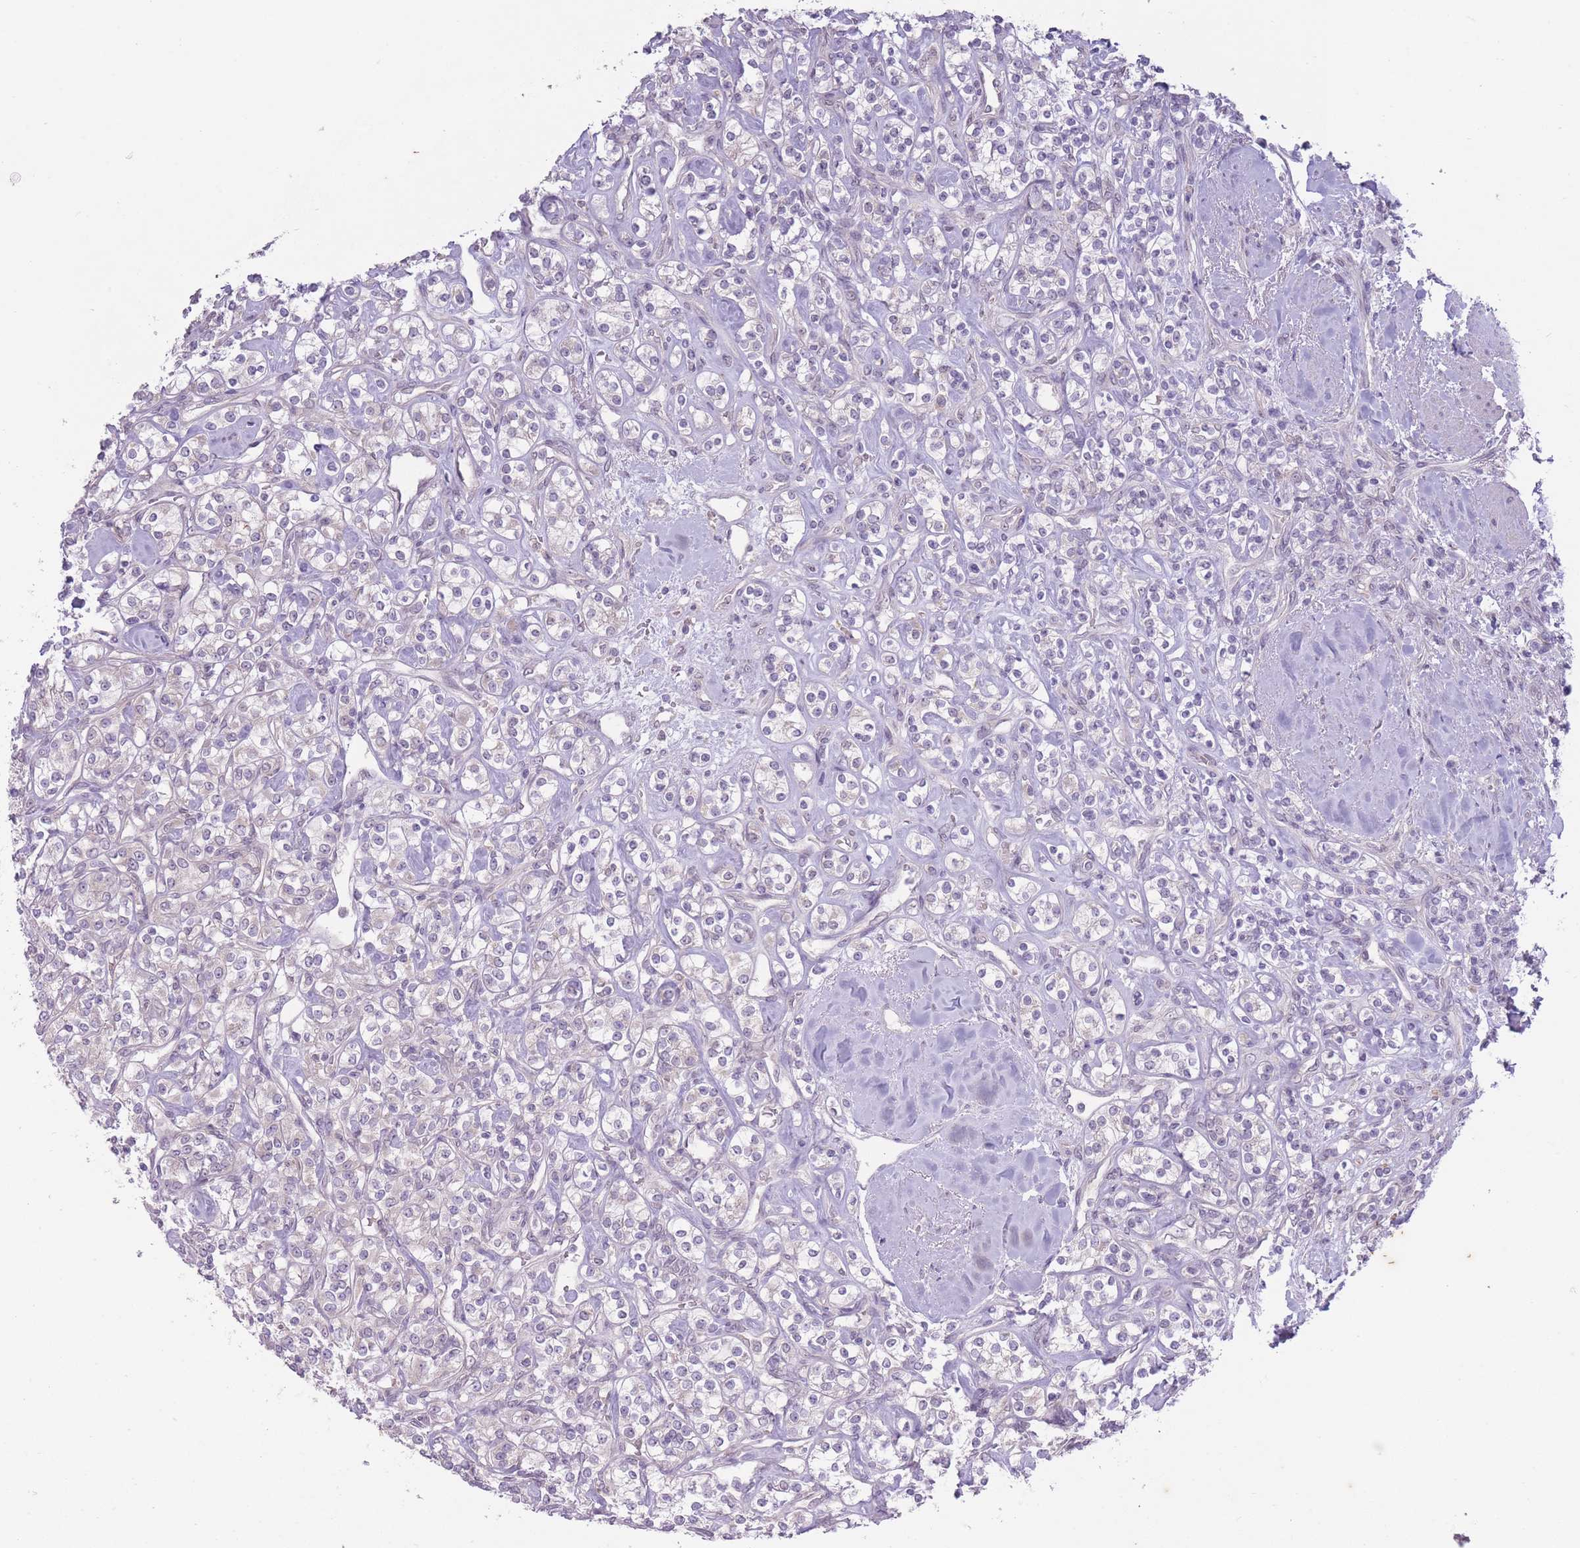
{"staining": {"intensity": "negative", "quantity": "none", "location": "none"}, "tissue": "renal cancer", "cell_type": "Tumor cells", "image_type": "cancer", "snomed": [{"axis": "morphology", "description": "Adenocarcinoma, NOS"}, {"axis": "topography", "description": "Kidney"}], "caption": "This histopathology image is of renal cancer (adenocarcinoma) stained with immunohistochemistry to label a protein in brown with the nuclei are counter-stained blue. There is no staining in tumor cells.", "gene": "ARPIN", "patient": {"sex": "male", "age": 77}}